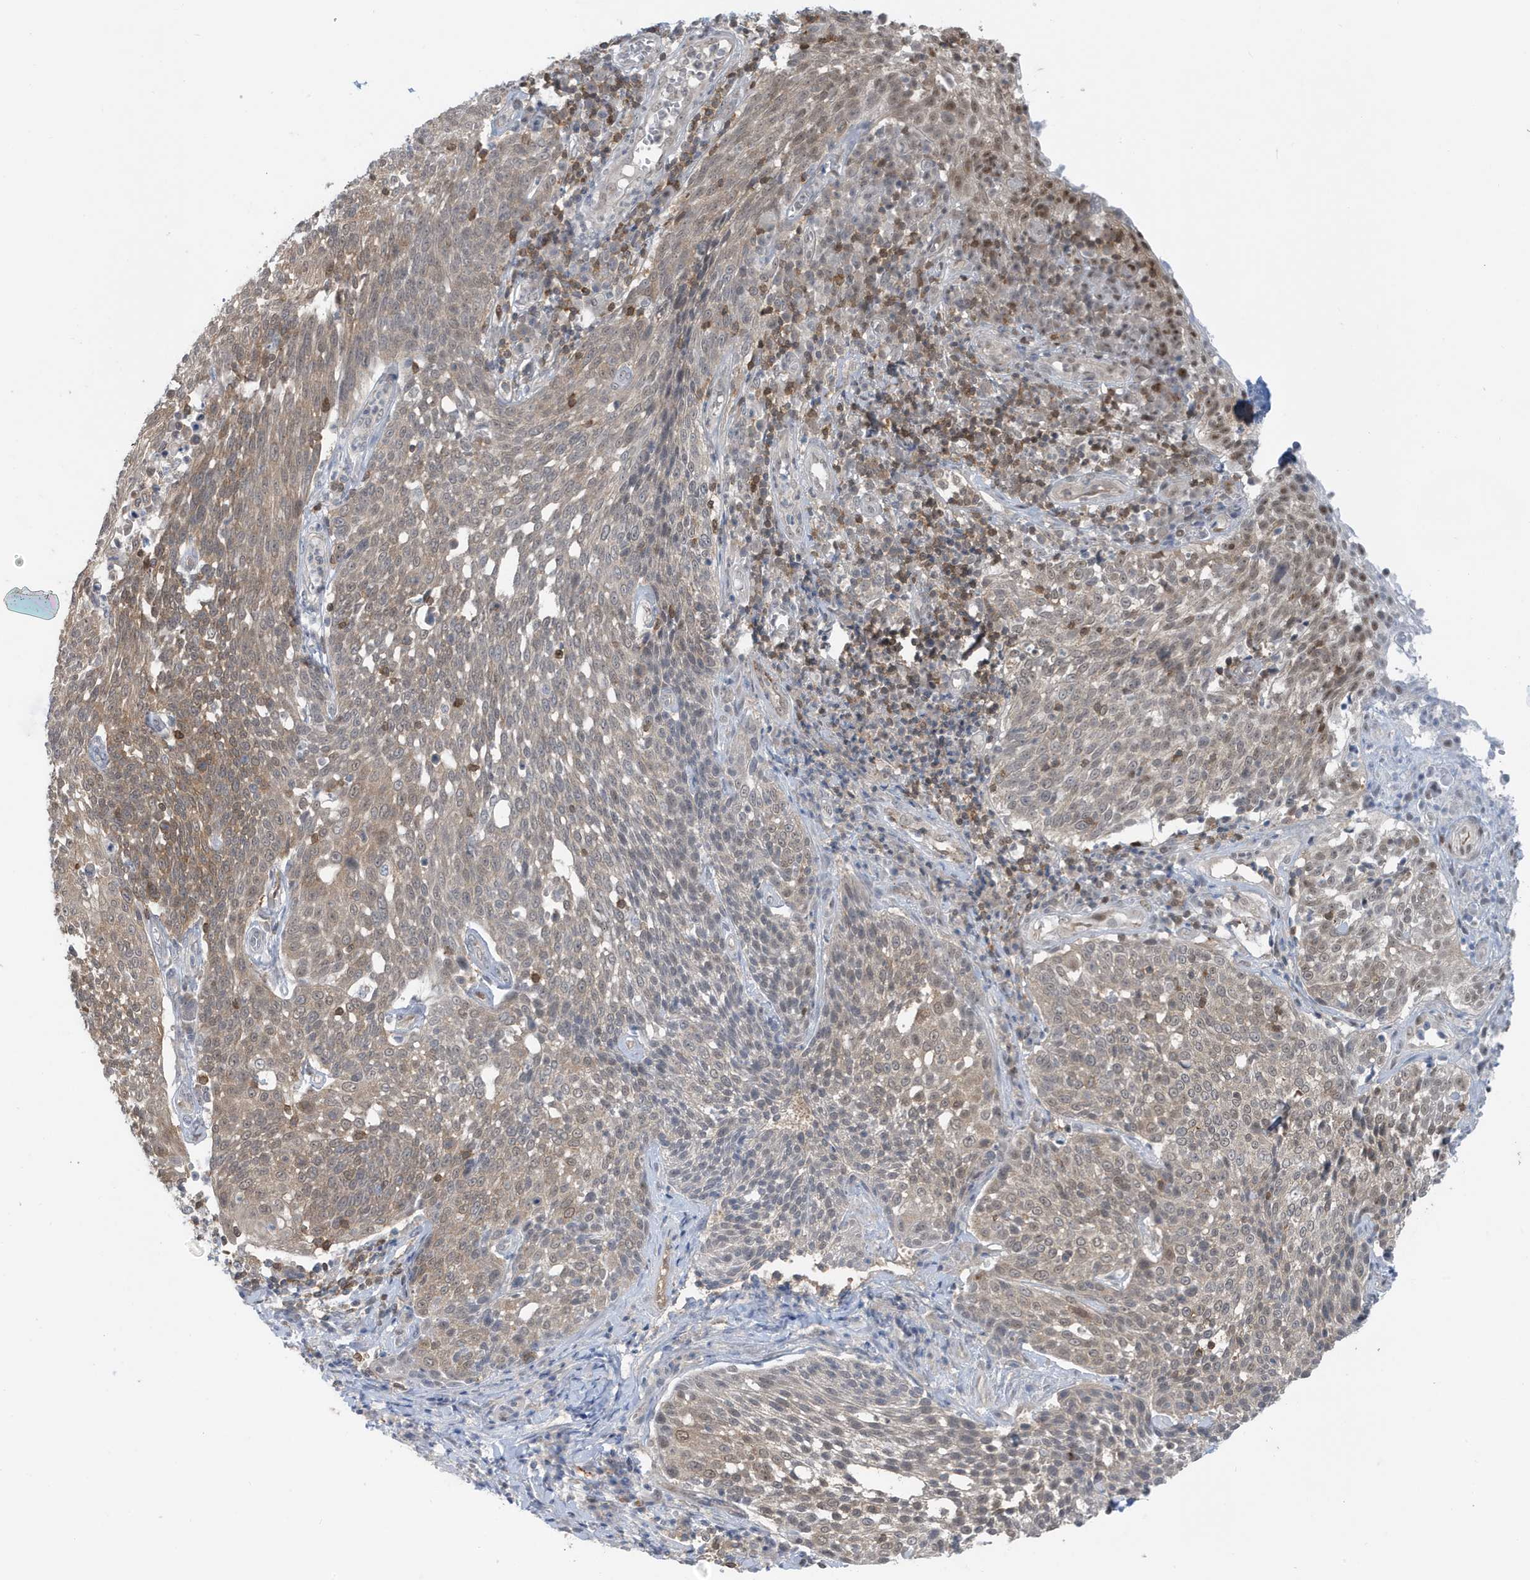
{"staining": {"intensity": "weak", "quantity": ">75%", "location": "cytoplasmic/membranous"}, "tissue": "cervical cancer", "cell_type": "Tumor cells", "image_type": "cancer", "snomed": [{"axis": "morphology", "description": "Squamous cell carcinoma, NOS"}, {"axis": "topography", "description": "Cervix"}], "caption": "High-power microscopy captured an immunohistochemistry photomicrograph of cervical squamous cell carcinoma, revealing weak cytoplasmic/membranous expression in about >75% of tumor cells.", "gene": "OGA", "patient": {"sex": "female", "age": 34}}